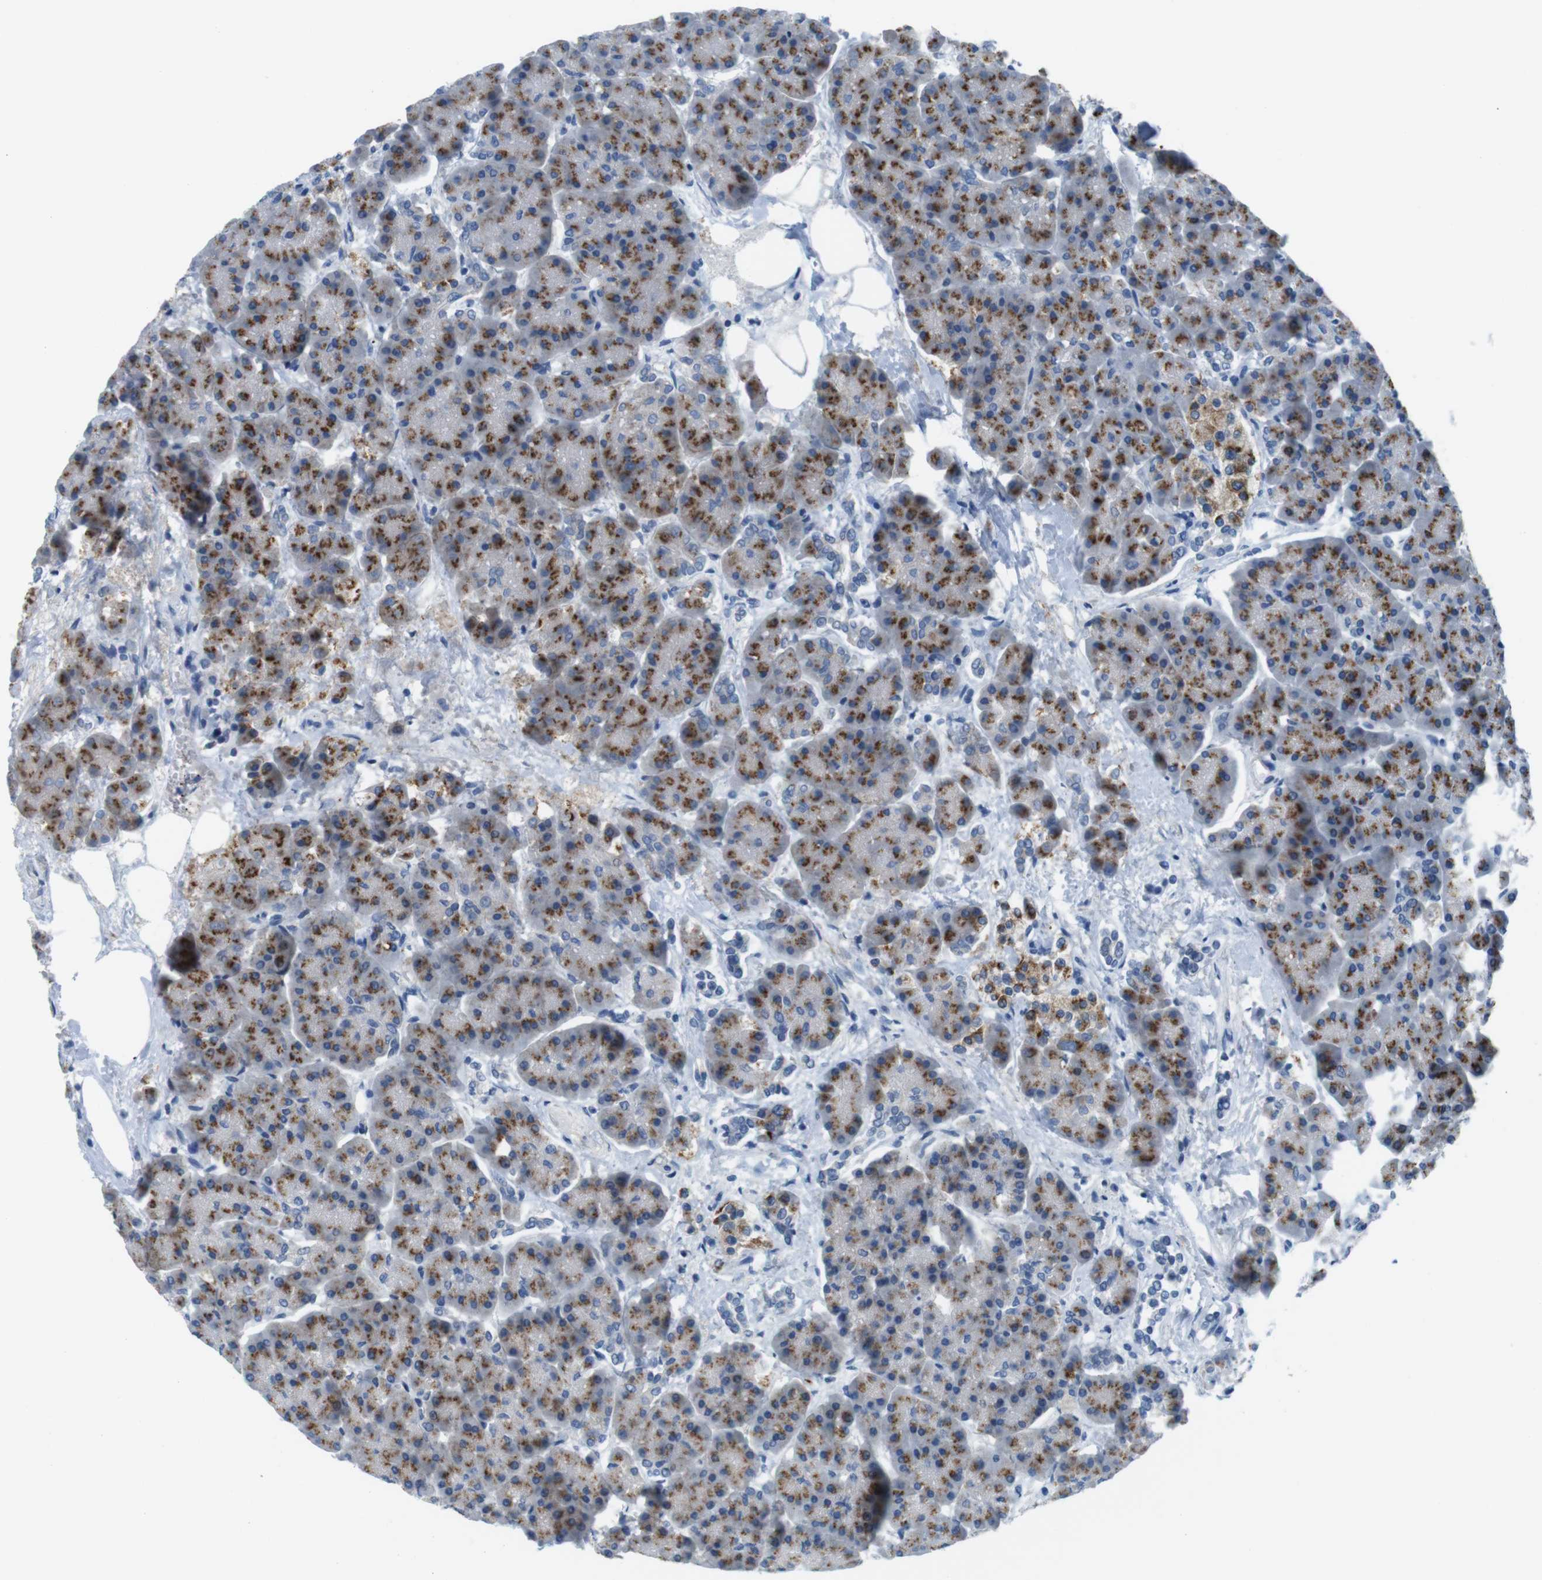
{"staining": {"intensity": "strong", "quantity": ">75%", "location": "cytoplasmic/membranous"}, "tissue": "pancreas", "cell_type": "Exocrine glandular cells", "image_type": "normal", "snomed": [{"axis": "morphology", "description": "Normal tissue, NOS"}, {"axis": "topography", "description": "Pancreas"}], "caption": "This is a photomicrograph of immunohistochemistry staining of unremarkable pancreas, which shows strong expression in the cytoplasmic/membranous of exocrine glandular cells.", "gene": "GOLGA2", "patient": {"sex": "female", "age": 70}}